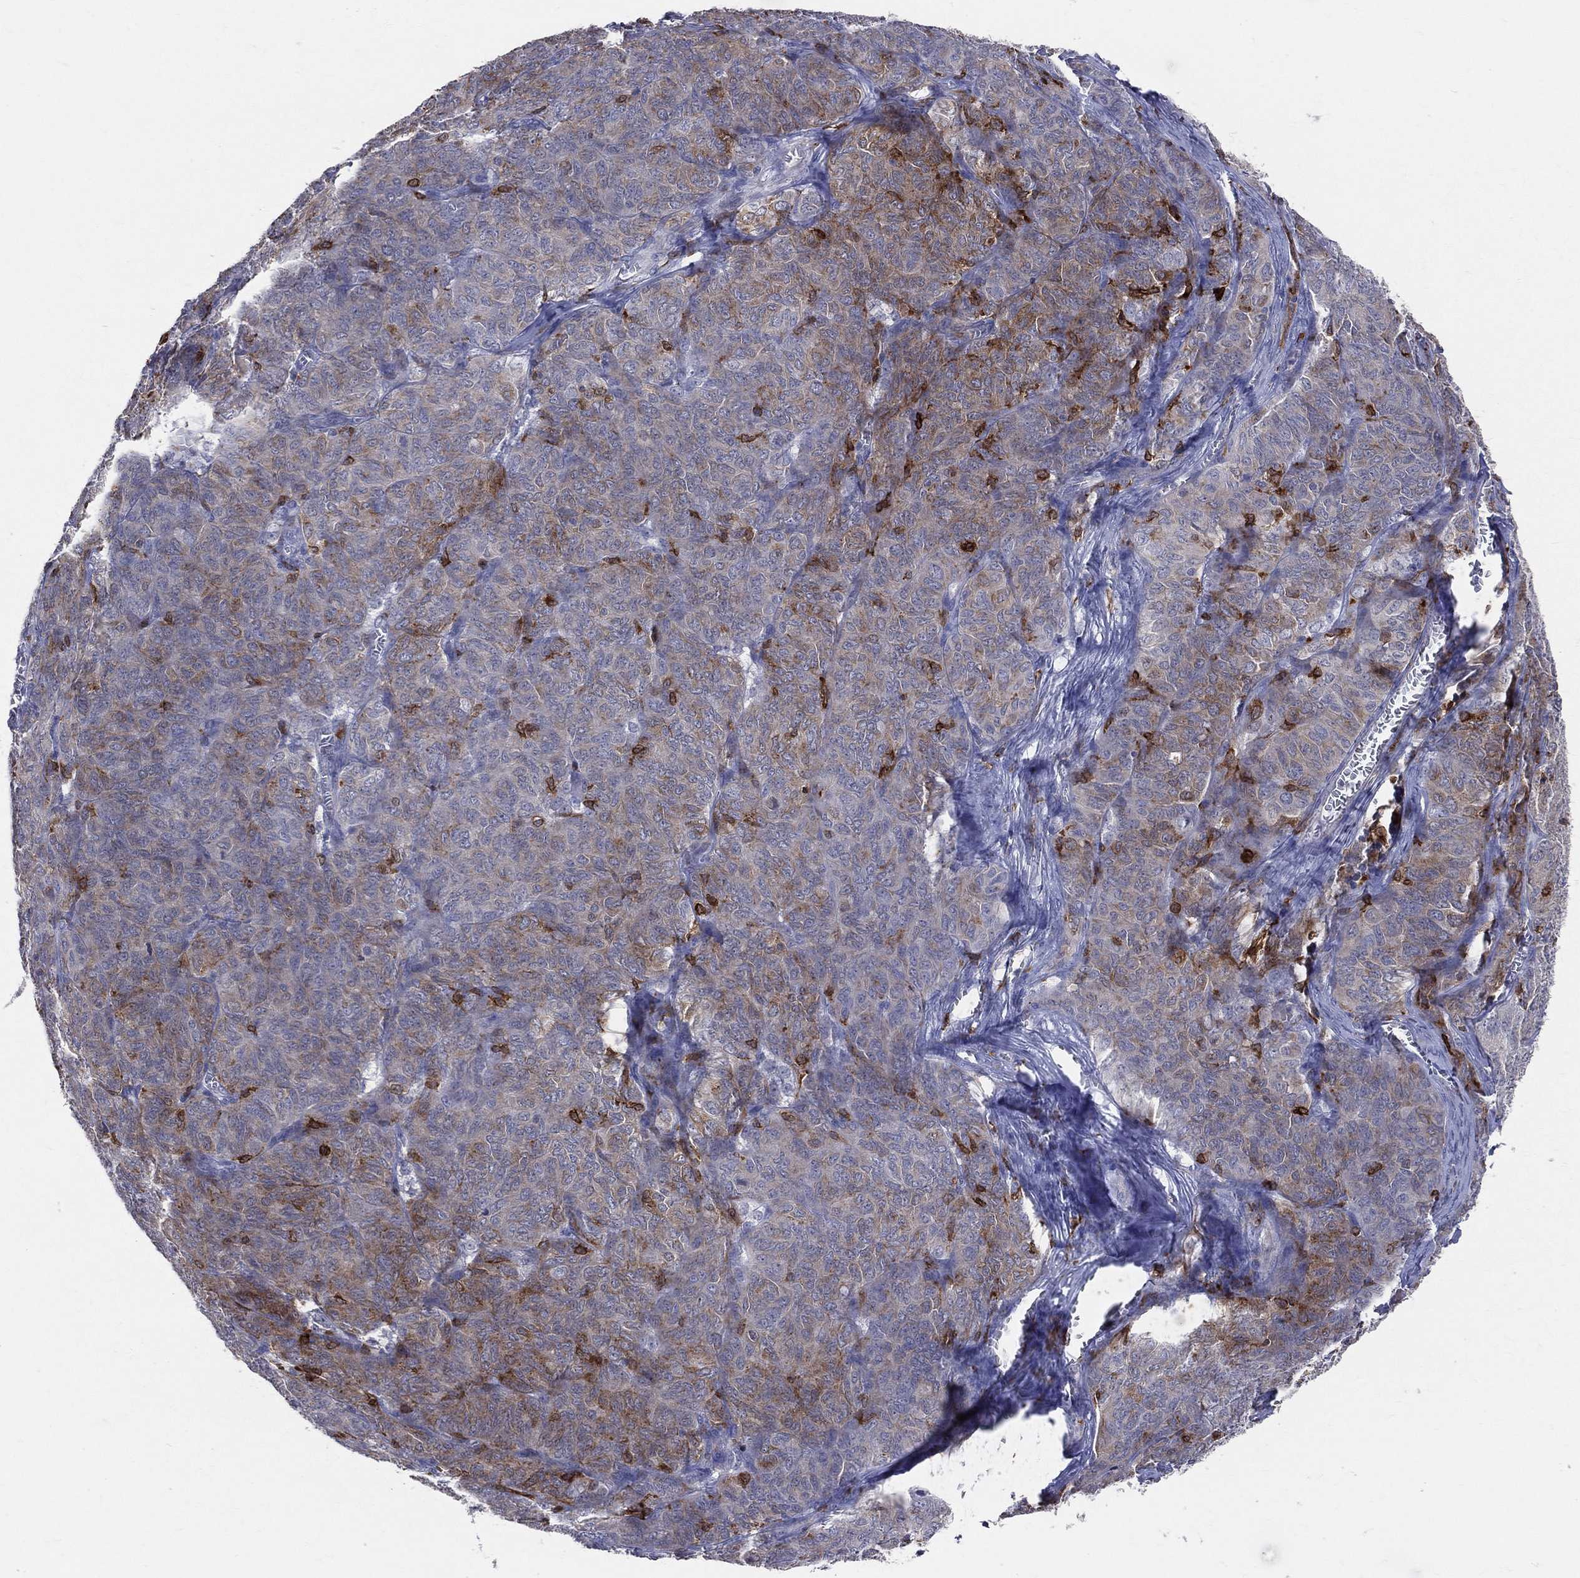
{"staining": {"intensity": "strong", "quantity": "25%-75%", "location": "cytoplasmic/membranous"}, "tissue": "ovarian cancer", "cell_type": "Tumor cells", "image_type": "cancer", "snomed": [{"axis": "morphology", "description": "Carcinoma, endometroid"}, {"axis": "topography", "description": "Ovary"}], "caption": "The immunohistochemical stain shows strong cytoplasmic/membranous positivity in tumor cells of endometroid carcinoma (ovarian) tissue. Using DAB (brown) and hematoxylin (blue) stains, captured at high magnification using brightfield microscopy.", "gene": "CD74", "patient": {"sex": "female", "age": 80}}